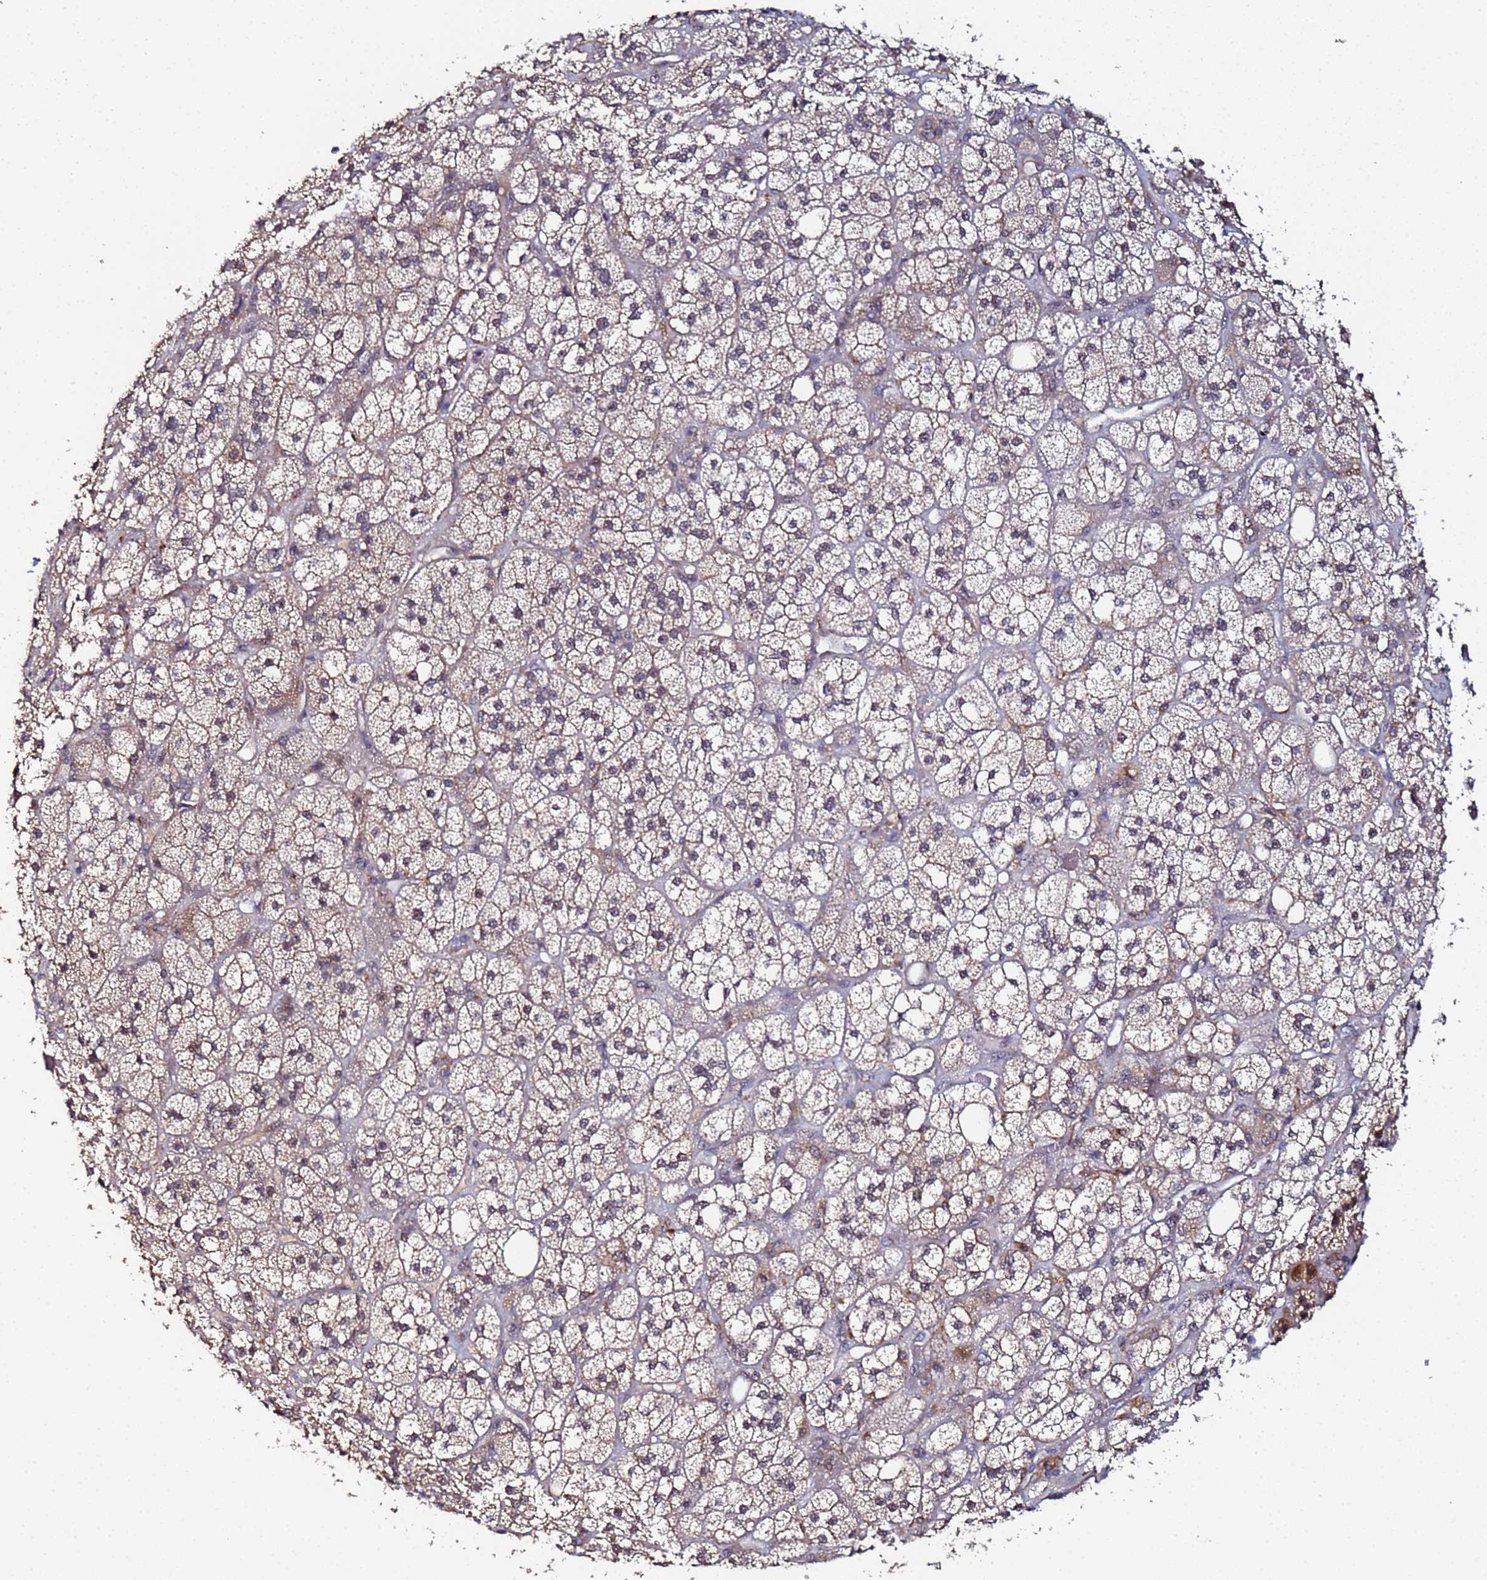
{"staining": {"intensity": "moderate", "quantity": "25%-75%", "location": "cytoplasmic/membranous,nuclear"}, "tissue": "adrenal gland", "cell_type": "Glandular cells", "image_type": "normal", "snomed": [{"axis": "morphology", "description": "Normal tissue, NOS"}, {"axis": "topography", "description": "Adrenal gland"}], "caption": "Brown immunohistochemical staining in benign human adrenal gland reveals moderate cytoplasmic/membranous,nuclear expression in approximately 25%-75% of glandular cells.", "gene": "OSER1", "patient": {"sex": "male", "age": 61}}